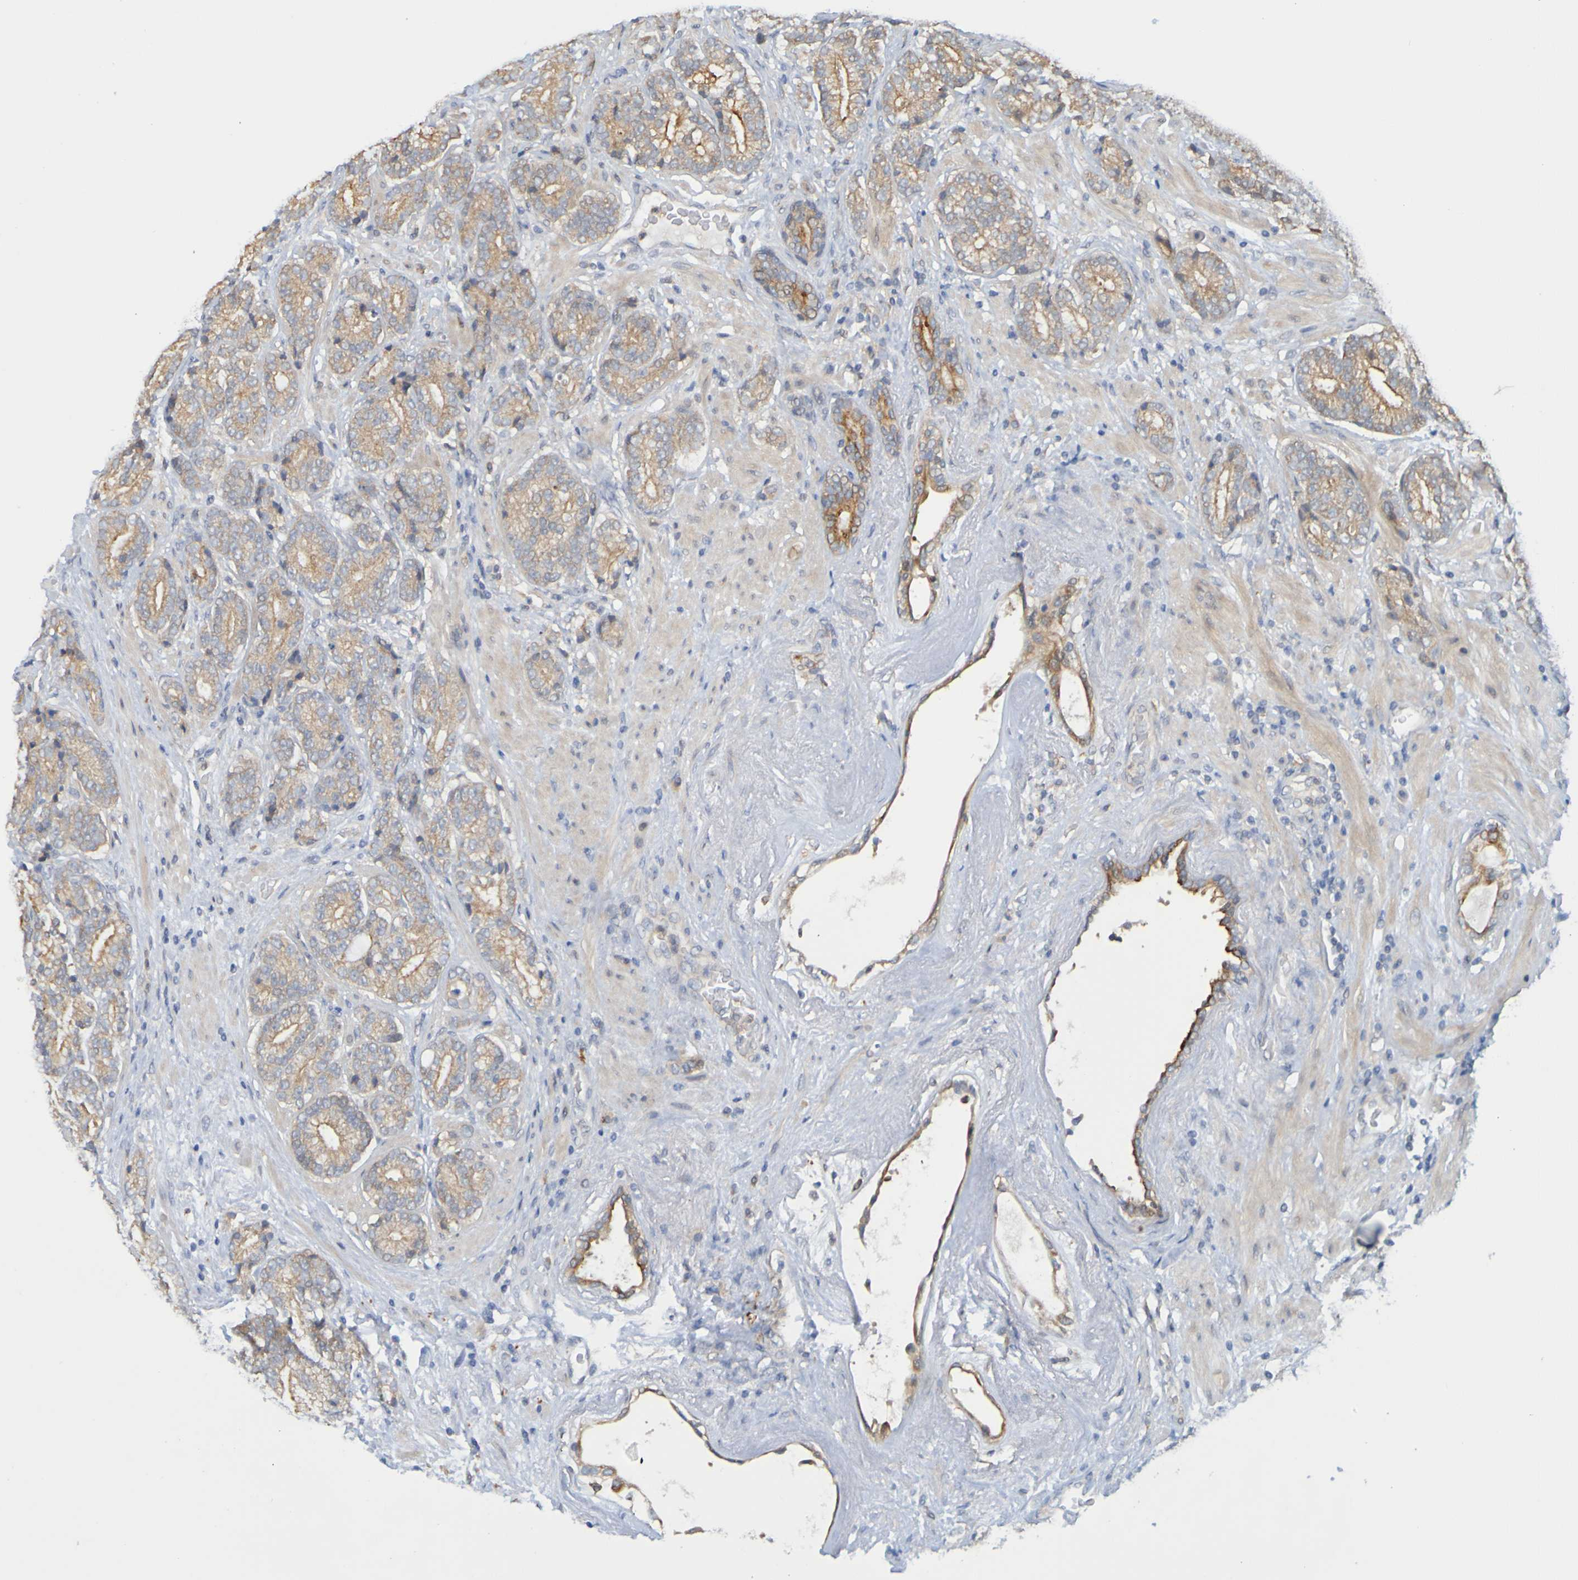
{"staining": {"intensity": "moderate", "quantity": ">75%", "location": "cytoplasmic/membranous"}, "tissue": "prostate cancer", "cell_type": "Tumor cells", "image_type": "cancer", "snomed": [{"axis": "morphology", "description": "Adenocarcinoma, High grade"}, {"axis": "topography", "description": "Prostate"}], "caption": "High-magnification brightfield microscopy of high-grade adenocarcinoma (prostate) stained with DAB (brown) and counterstained with hematoxylin (blue). tumor cells exhibit moderate cytoplasmic/membranous staining is seen in approximately>75% of cells. The protein of interest is stained brown, and the nuclei are stained in blue (DAB (3,3'-diaminobenzidine) IHC with brightfield microscopy, high magnification).", "gene": "NAV2", "patient": {"sex": "male", "age": 61}}